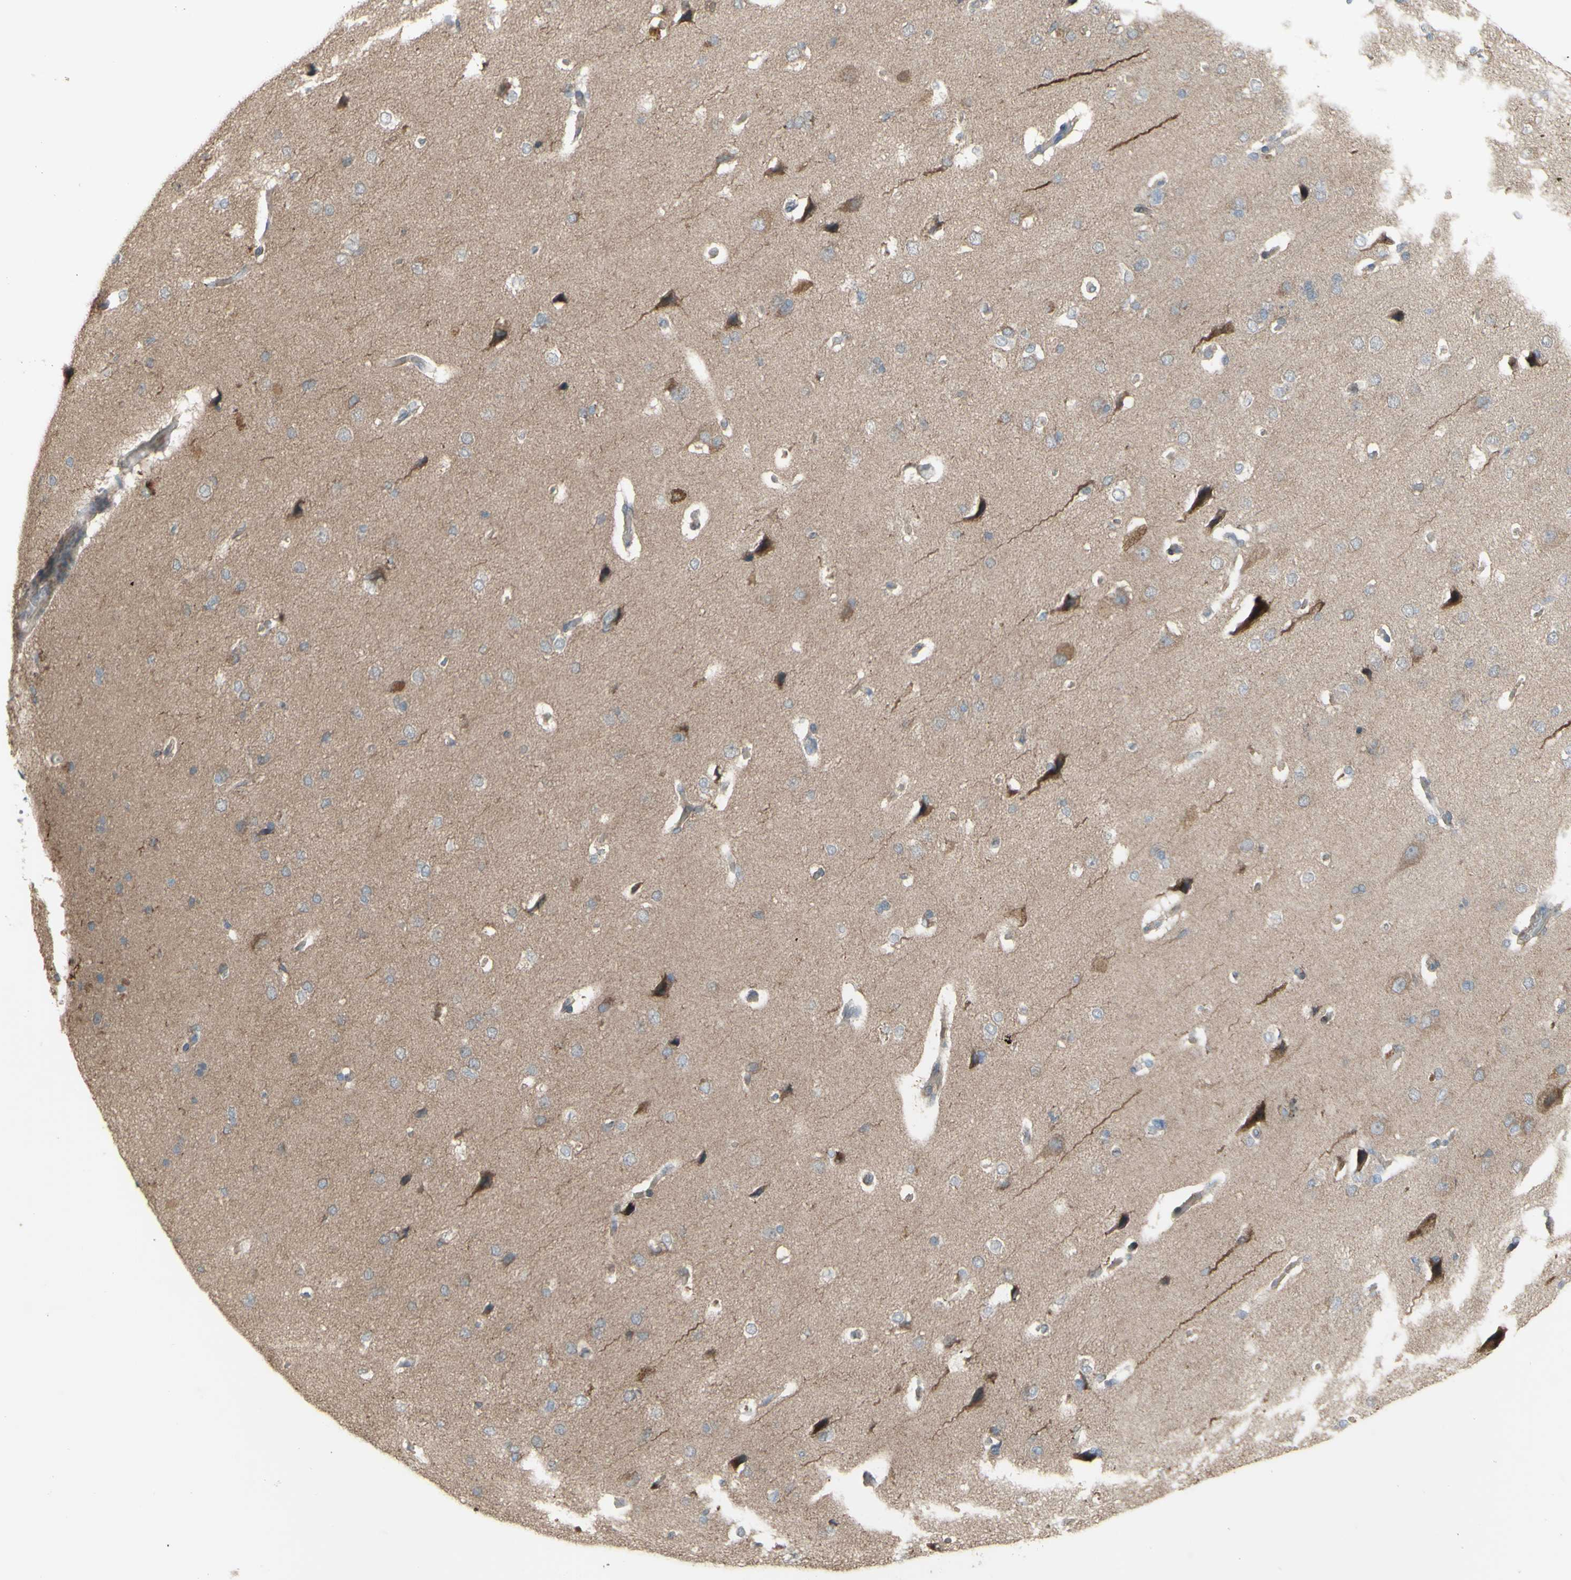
{"staining": {"intensity": "negative", "quantity": "none", "location": "none"}, "tissue": "cerebral cortex", "cell_type": "Endothelial cells", "image_type": "normal", "snomed": [{"axis": "morphology", "description": "Normal tissue, NOS"}, {"axis": "topography", "description": "Cerebral cortex"}], "caption": "A high-resolution photomicrograph shows immunohistochemistry (IHC) staining of benign cerebral cortex, which demonstrates no significant staining in endothelial cells.", "gene": "GRAMD1B", "patient": {"sex": "male", "age": 62}}